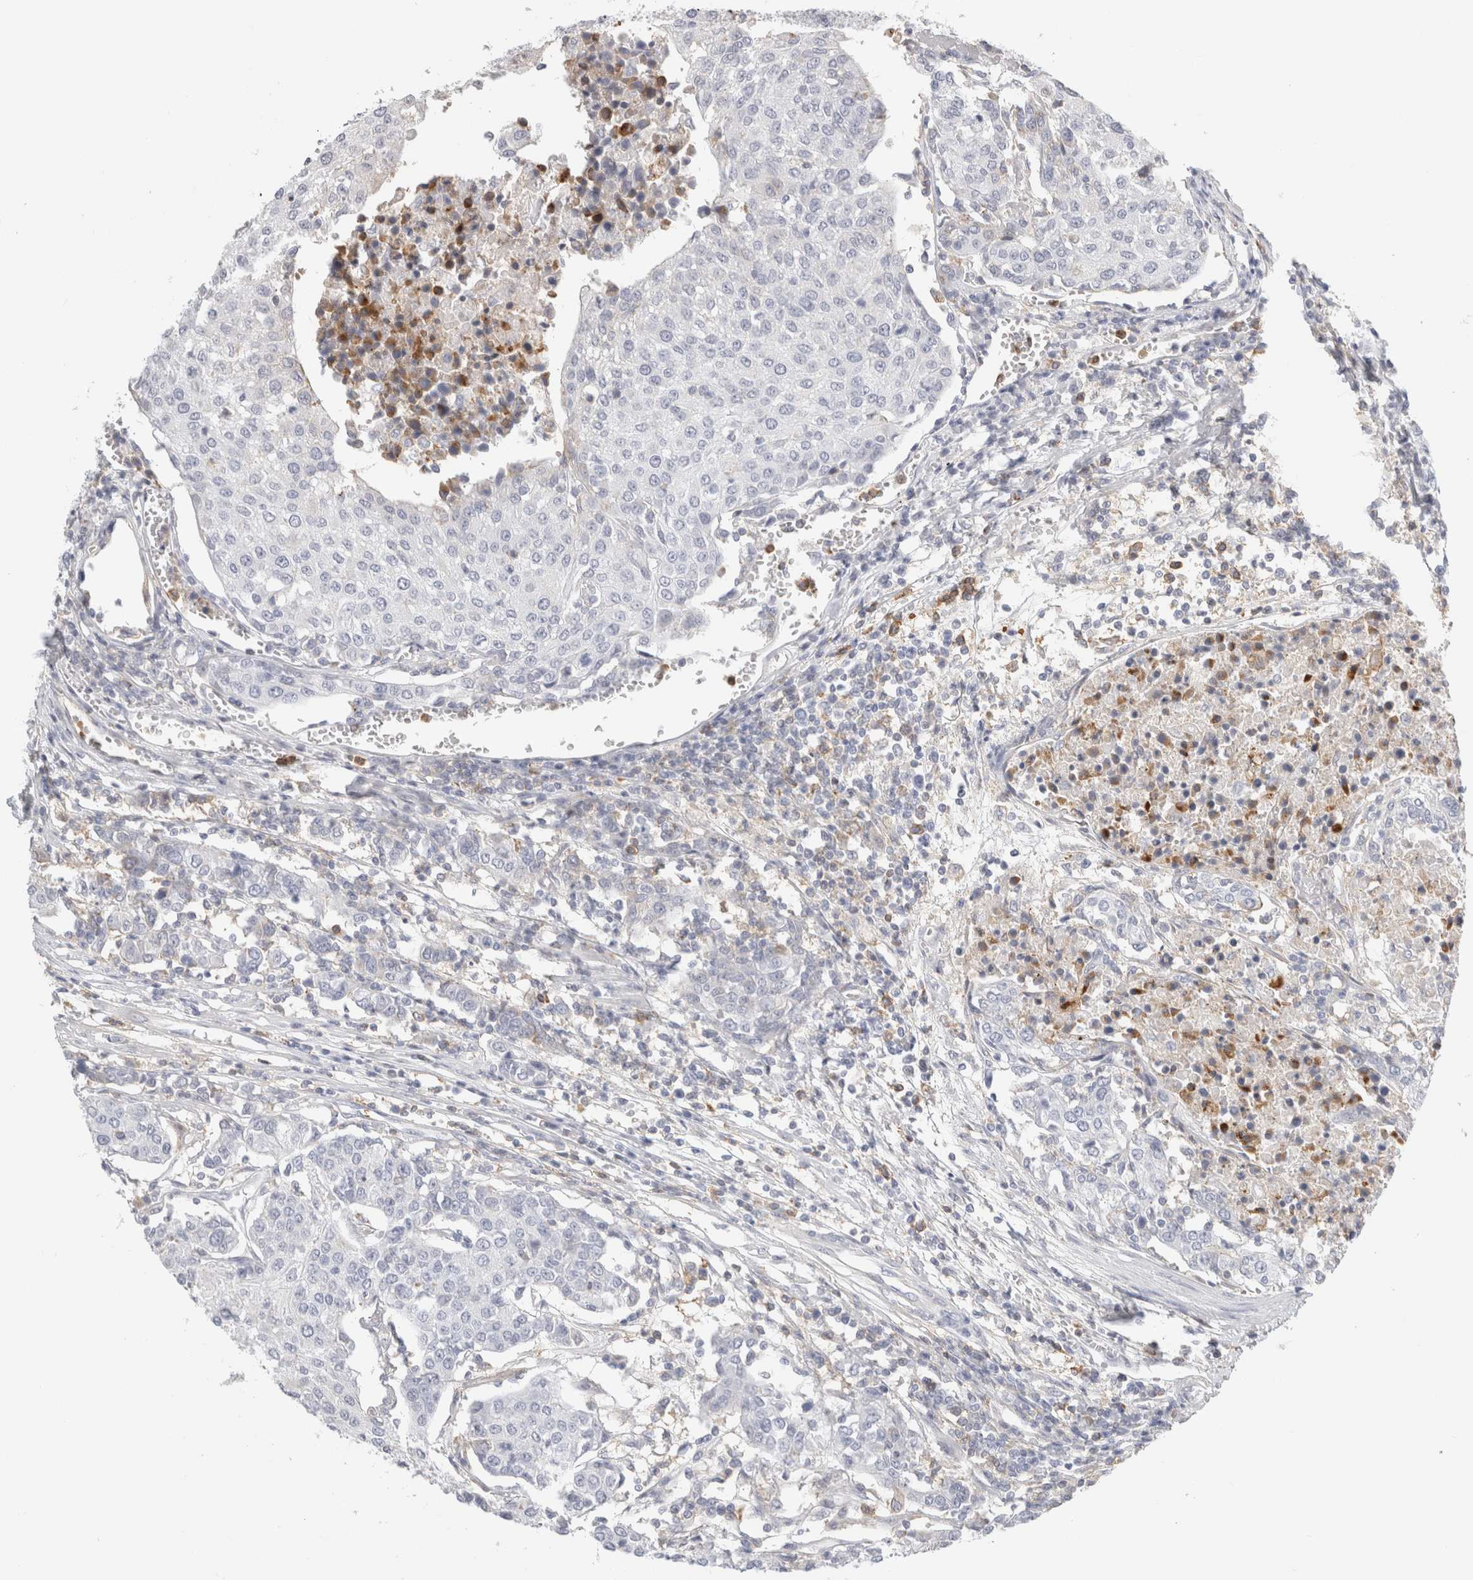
{"staining": {"intensity": "negative", "quantity": "none", "location": "none"}, "tissue": "urothelial cancer", "cell_type": "Tumor cells", "image_type": "cancer", "snomed": [{"axis": "morphology", "description": "Urothelial carcinoma, High grade"}, {"axis": "topography", "description": "Urinary bladder"}], "caption": "Immunohistochemistry of high-grade urothelial carcinoma displays no expression in tumor cells.", "gene": "P2RY2", "patient": {"sex": "female", "age": 85}}